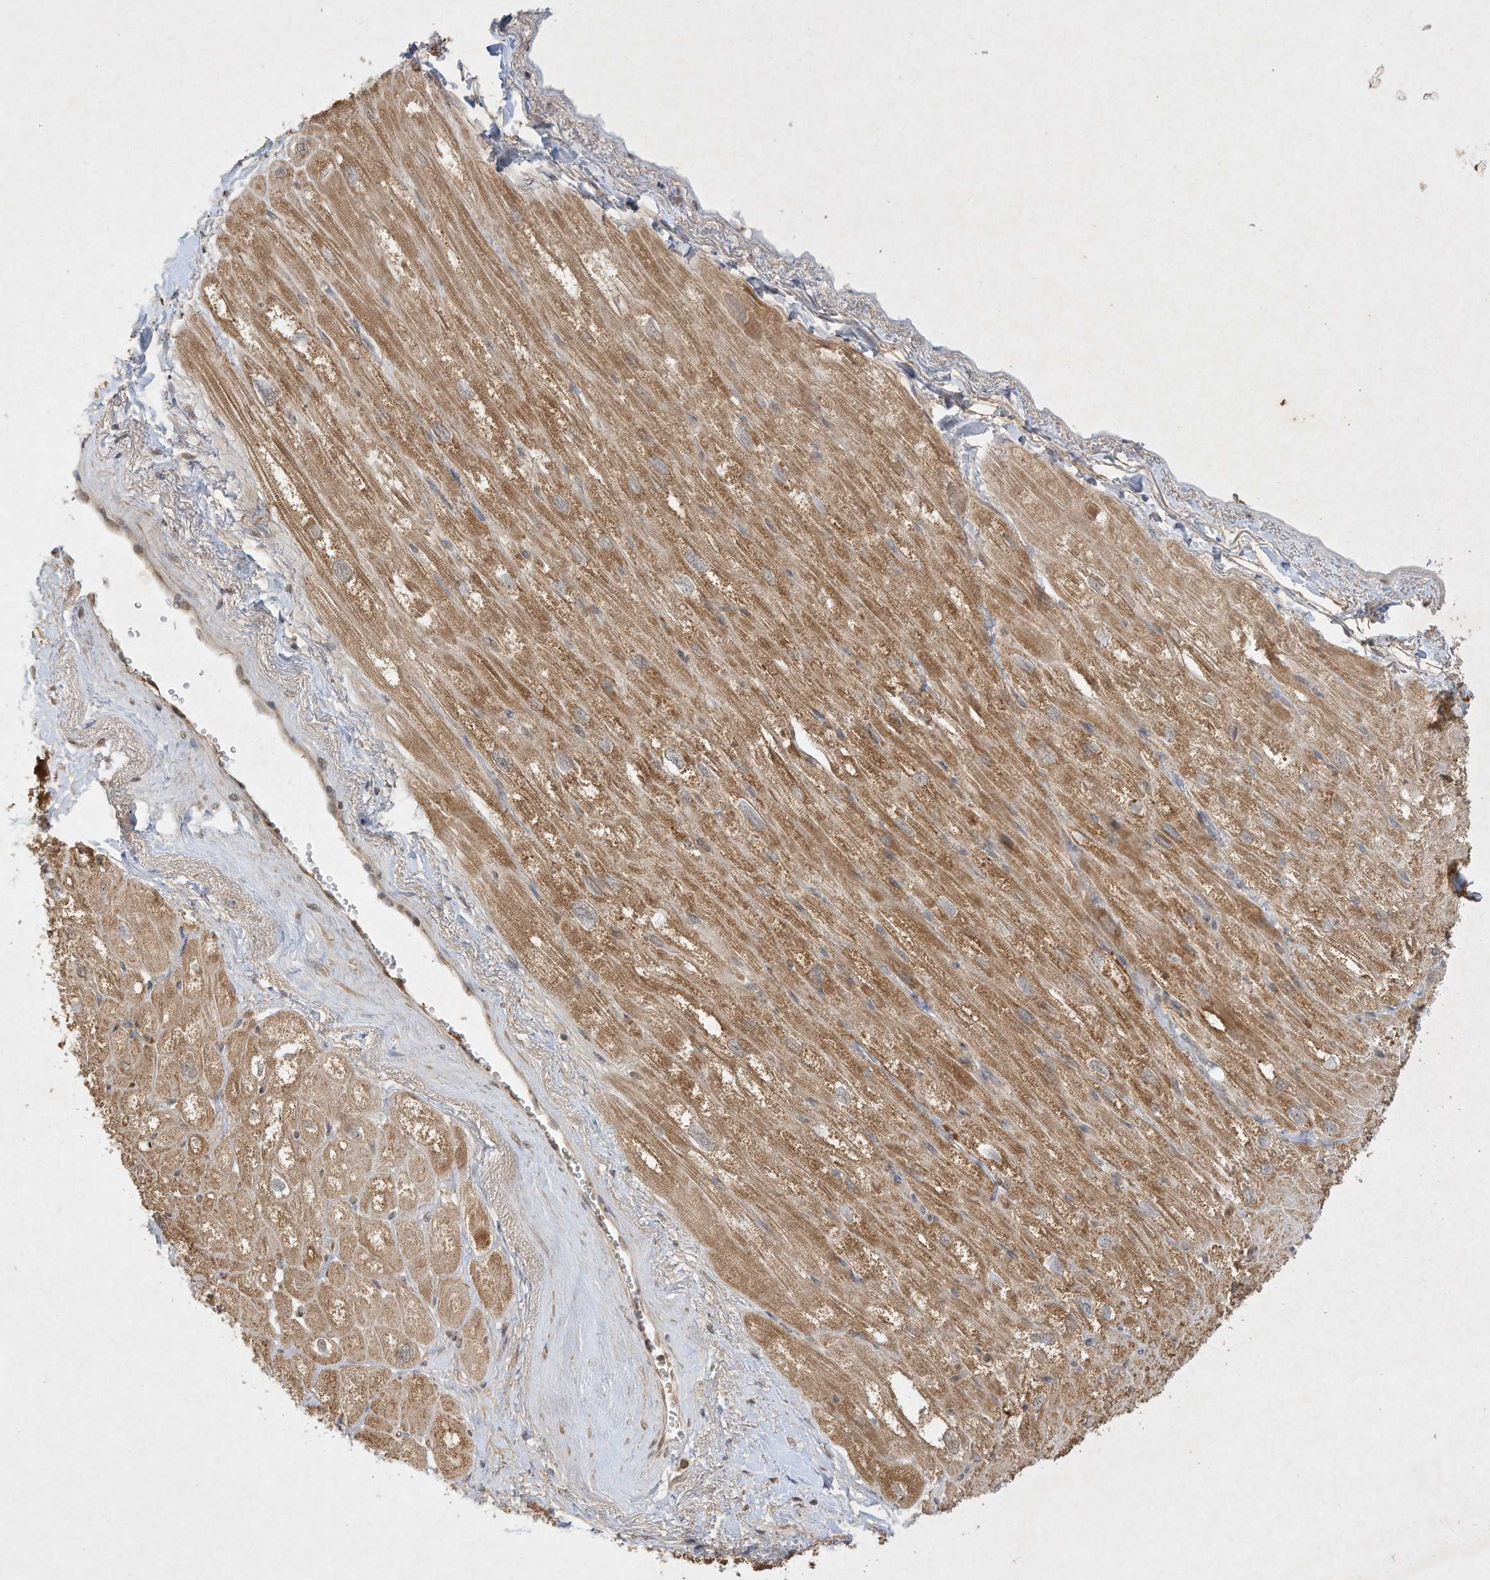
{"staining": {"intensity": "moderate", "quantity": ">75%", "location": "cytoplasmic/membranous"}, "tissue": "heart muscle", "cell_type": "Cardiomyocytes", "image_type": "normal", "snomed": [{"axis": "morphology", "description": "Normal tissue, NOS"}, {"axis": "topography", "description": "Heart"}], "caption": "High-magnification brightfield microscopy of normal heart muscle stained with DAB (brown) and counterstained with hematoxylin (blue). cardiomyocytes exhibit moderate cytoplasmic/membranous positivity is appreciated in approximately>75% of cells.", "gene": "BTRC", "patient": {"sex": "male", "age": 50}}